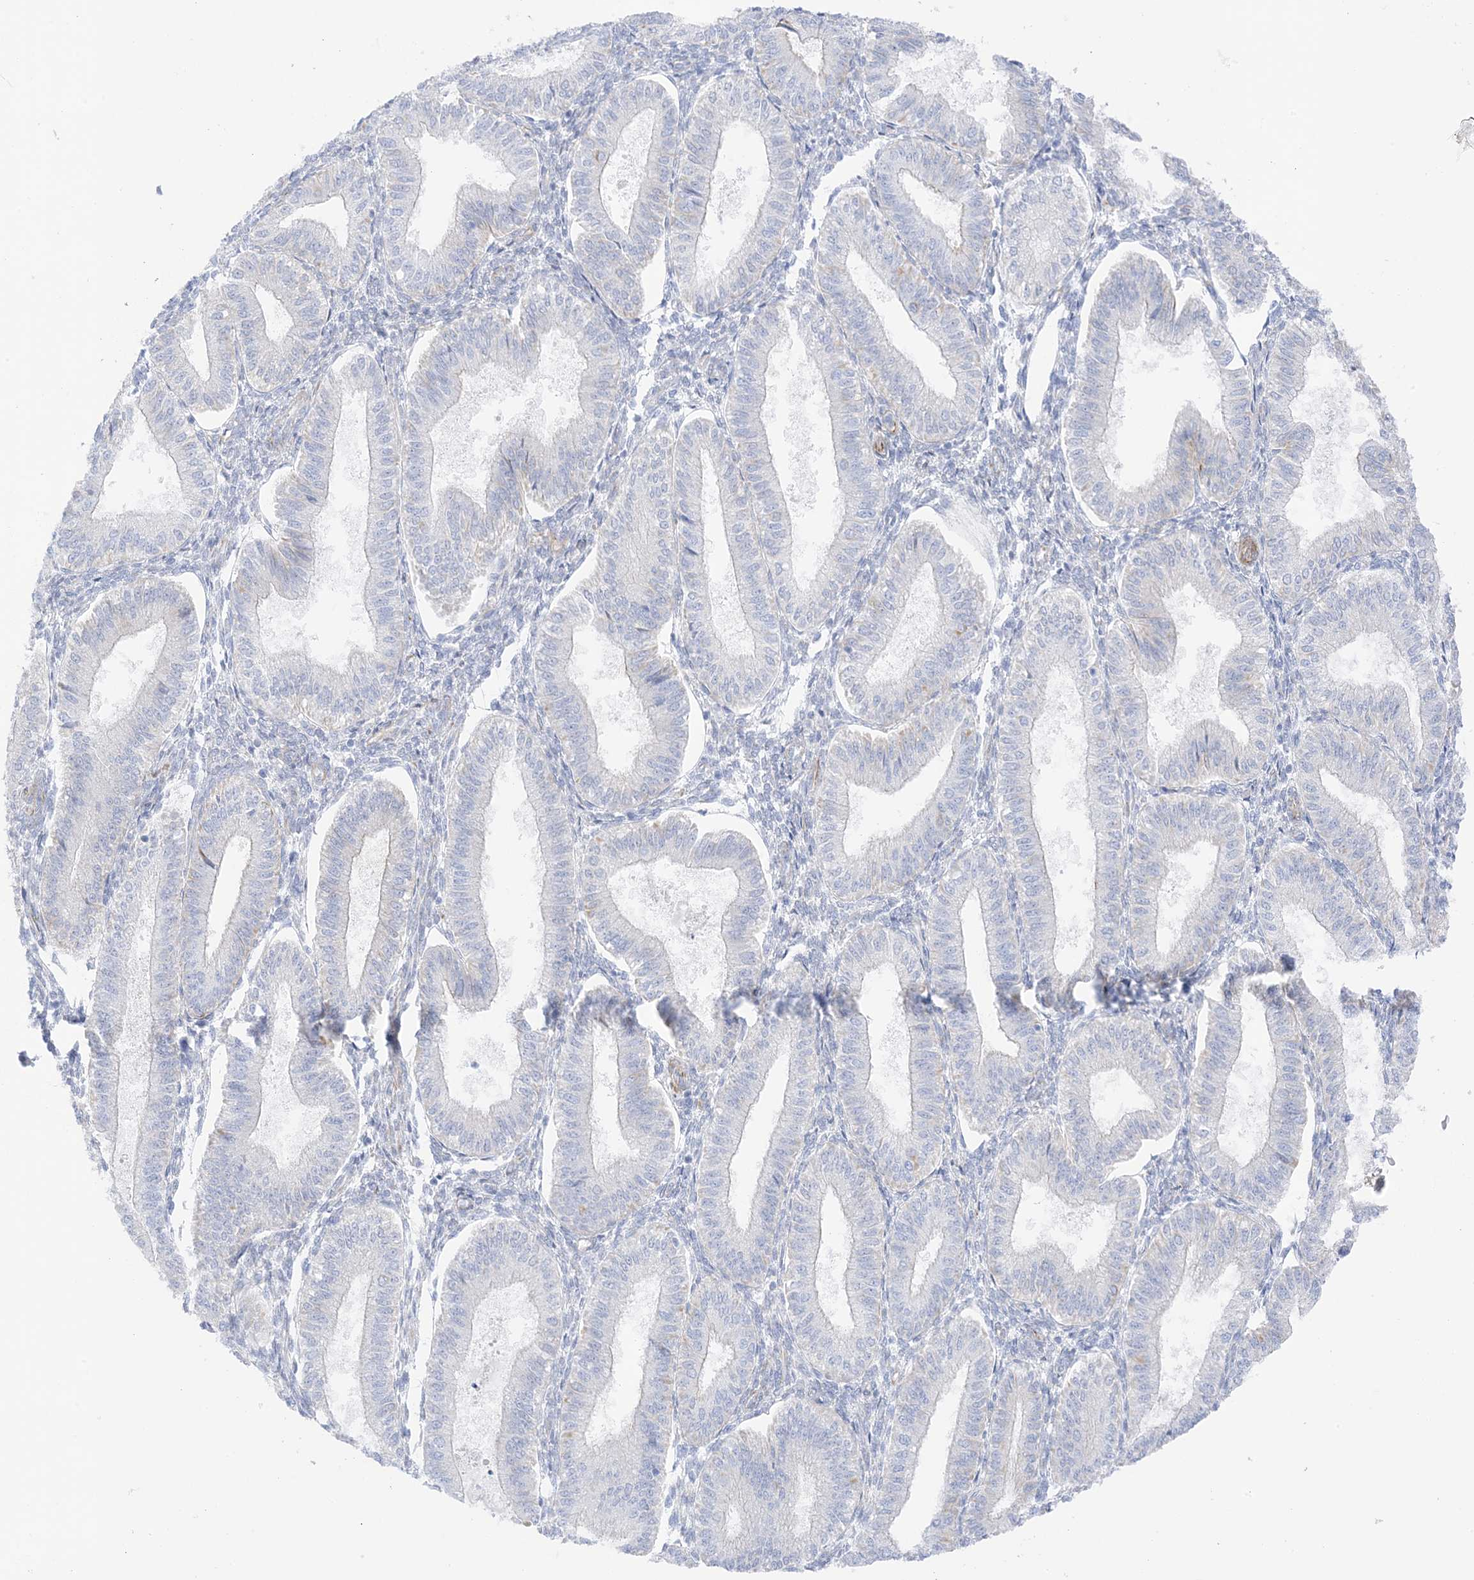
{"staining": {"intensity": "moderate", "quantity": "<25%", "location": "cytoplasmic/membranous"}, "tissue": "endometrium", "cell_type": "Cells in endometrial stroma", "image_type": "normal", "snomed": [{"axis": "morphology", "description": "Normal tissue, NOS"}, {"axis": "topography", "description": "Endometrium"}], "caption": "Immunohistochemistry (IHC) photomicrograph of unremarkable endometrium stained for a protein (brown), which displays low levels of moderate cytoplasmic/membranous staining in about <25% of cells in endometrial stroma.", "gene": "PID1", "patient": {"sex": "female", "age": 39}}